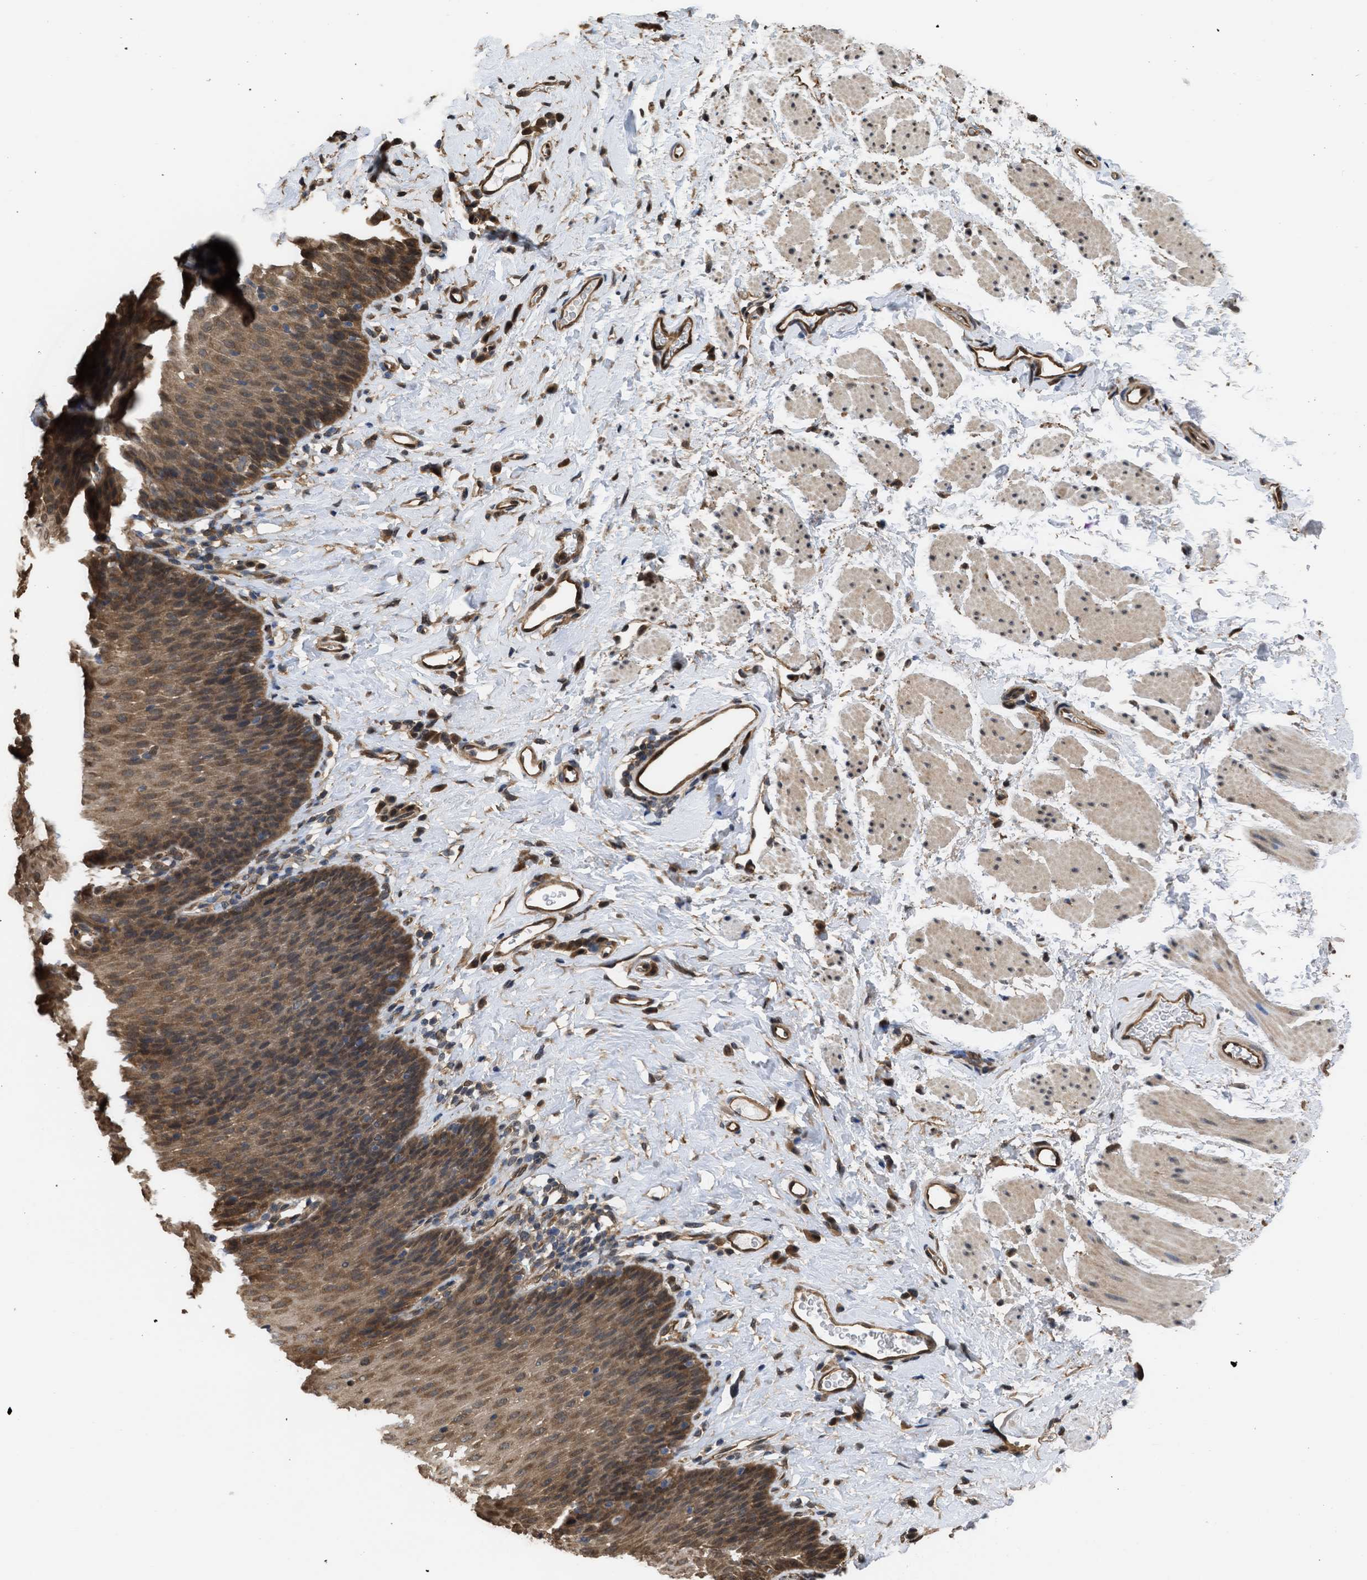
{"staining": {"intensity": "moderate", "quantity": ">75%", "location": "nuclear"}, "tissue": "esophagus", "cell_type": "Squamous epithelial cells", "image_type": "normal", "snomed": [{"axis": "morphology", "description": "Normal tissue, NOS"}, {"axis": "topography", "description": "Esophagus"}], "caption": "This micrograph displays immunohistochemistry staining of benign human esophagus, with medium moderate nuclear expression in approximately >75% of squamous epithelial cells.", "gene": "YWHAG", "patient": {"sex": "female", "age": 61}}